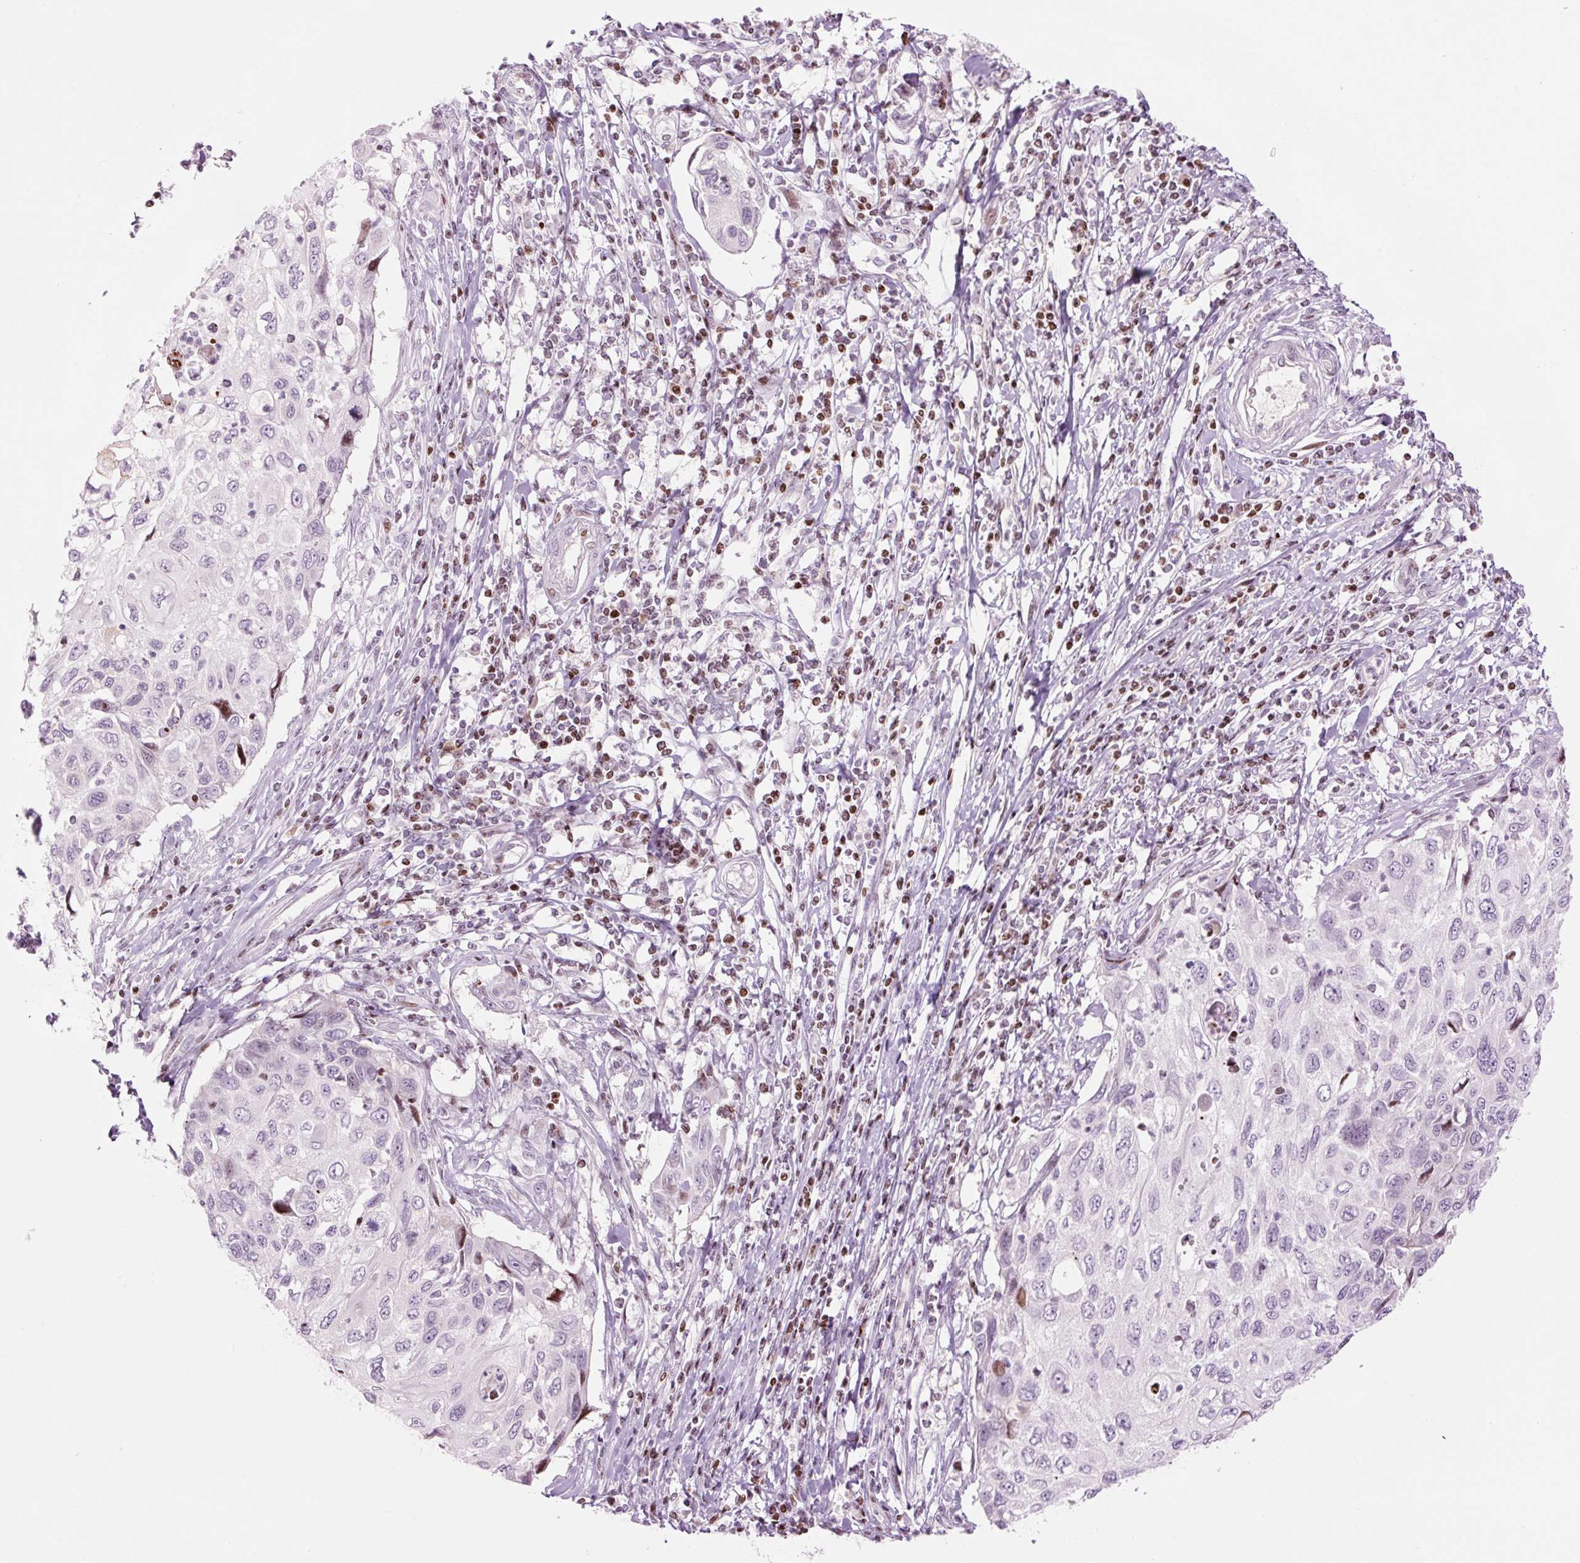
{"staining": {"intensity": "moderate", "quantity": "<25%", "location": "nuclear"}, "tissue": "cervical cancer", "cell_type": "Tumor cells", "image_type": "cancer", "snomed": [{"axis": "morphology", "description": "Squamous cell carcinoma, NOS"}, {"axis": "topography", "description": "Cervix"}], "caption": "Cervical cancer tissue demonstrates moderate nuclear staining in about <25% of tumor cells", "gene": "TMEM177", "patient": {"sex": "female", "age": 70}}